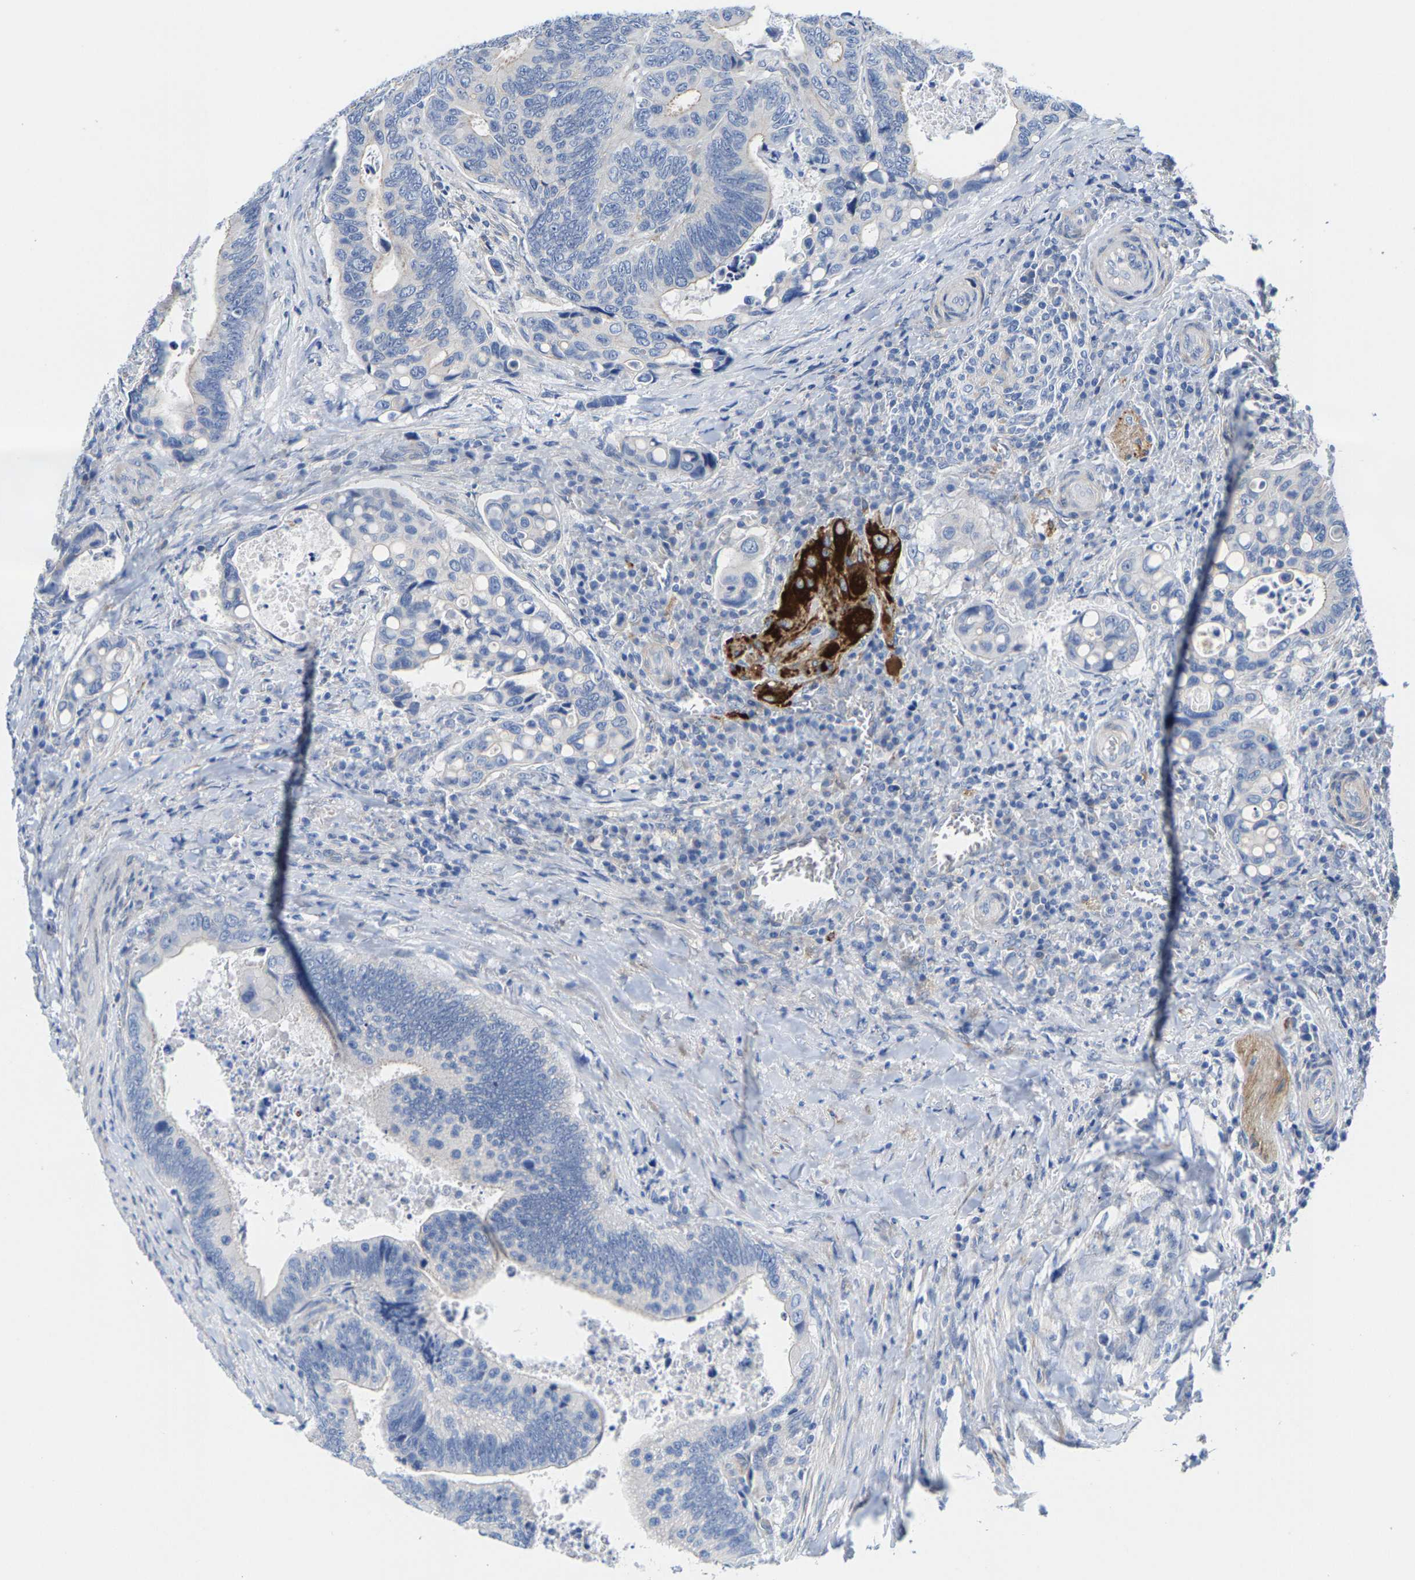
{"staining": {"intensity": "negative", "quantity": "none", "location": "none"}, "tissue": "colorectal cancer", "cell_type": "Tumor cells", "image_type": "cancer", "snomed": [{"axis": "morphology", "description": "Inflammation, NOS"}, {"axis": "morphology", "description": "Adenocarcinoma, NOS"}, {"axis": "topography", "description": "Colon"}], "caption": "The image shows no significant staining in tumor cells of colorectal cancer (adenocarcinoma). (DAB immunohistochemistry visualized using brightfield microscopy, high magnification).", "gene": "DSCAM", "patient": {"sex": "male", "age": 72}}